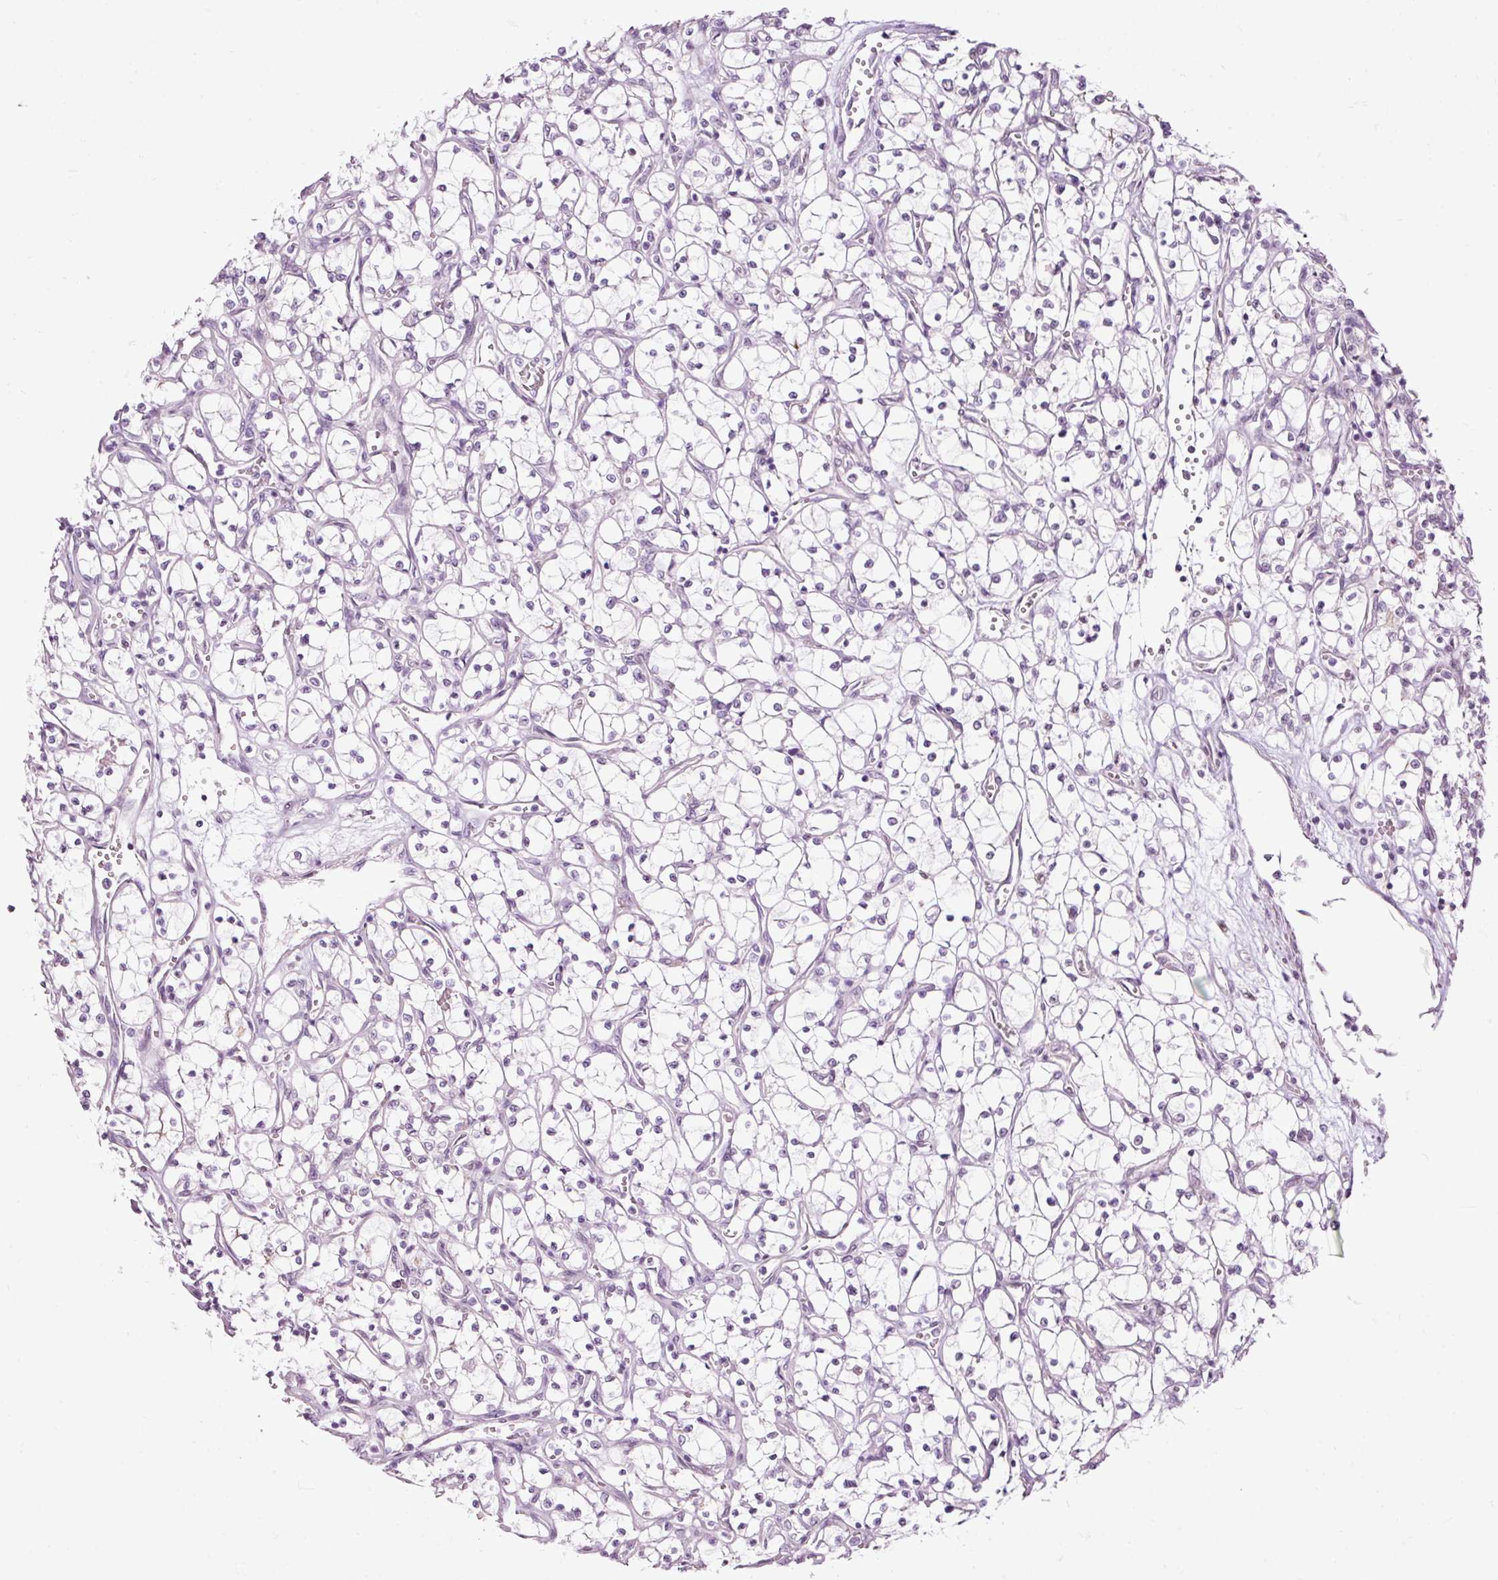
{"staining": {"intensity": "negative", "quantity": "none", "location": "none"}, "tissue": "renal cancer", "cell_type": "Tumor cells", "image_type": "cancer", "snomed": [{"axis": "morphology", "description": "Adenocarcinoma, NOS"}, {"axis": "topography", "description": "Kidney"}], "caption": "Protein analysis of renal cancer (adenocarcinoma) exhibits no significant expression in tumor cells. (DAB immunohistochemistry (IHC), high magnification).", "gene": "FCRL4", "patient": {"sex": "female", "age": 69}}